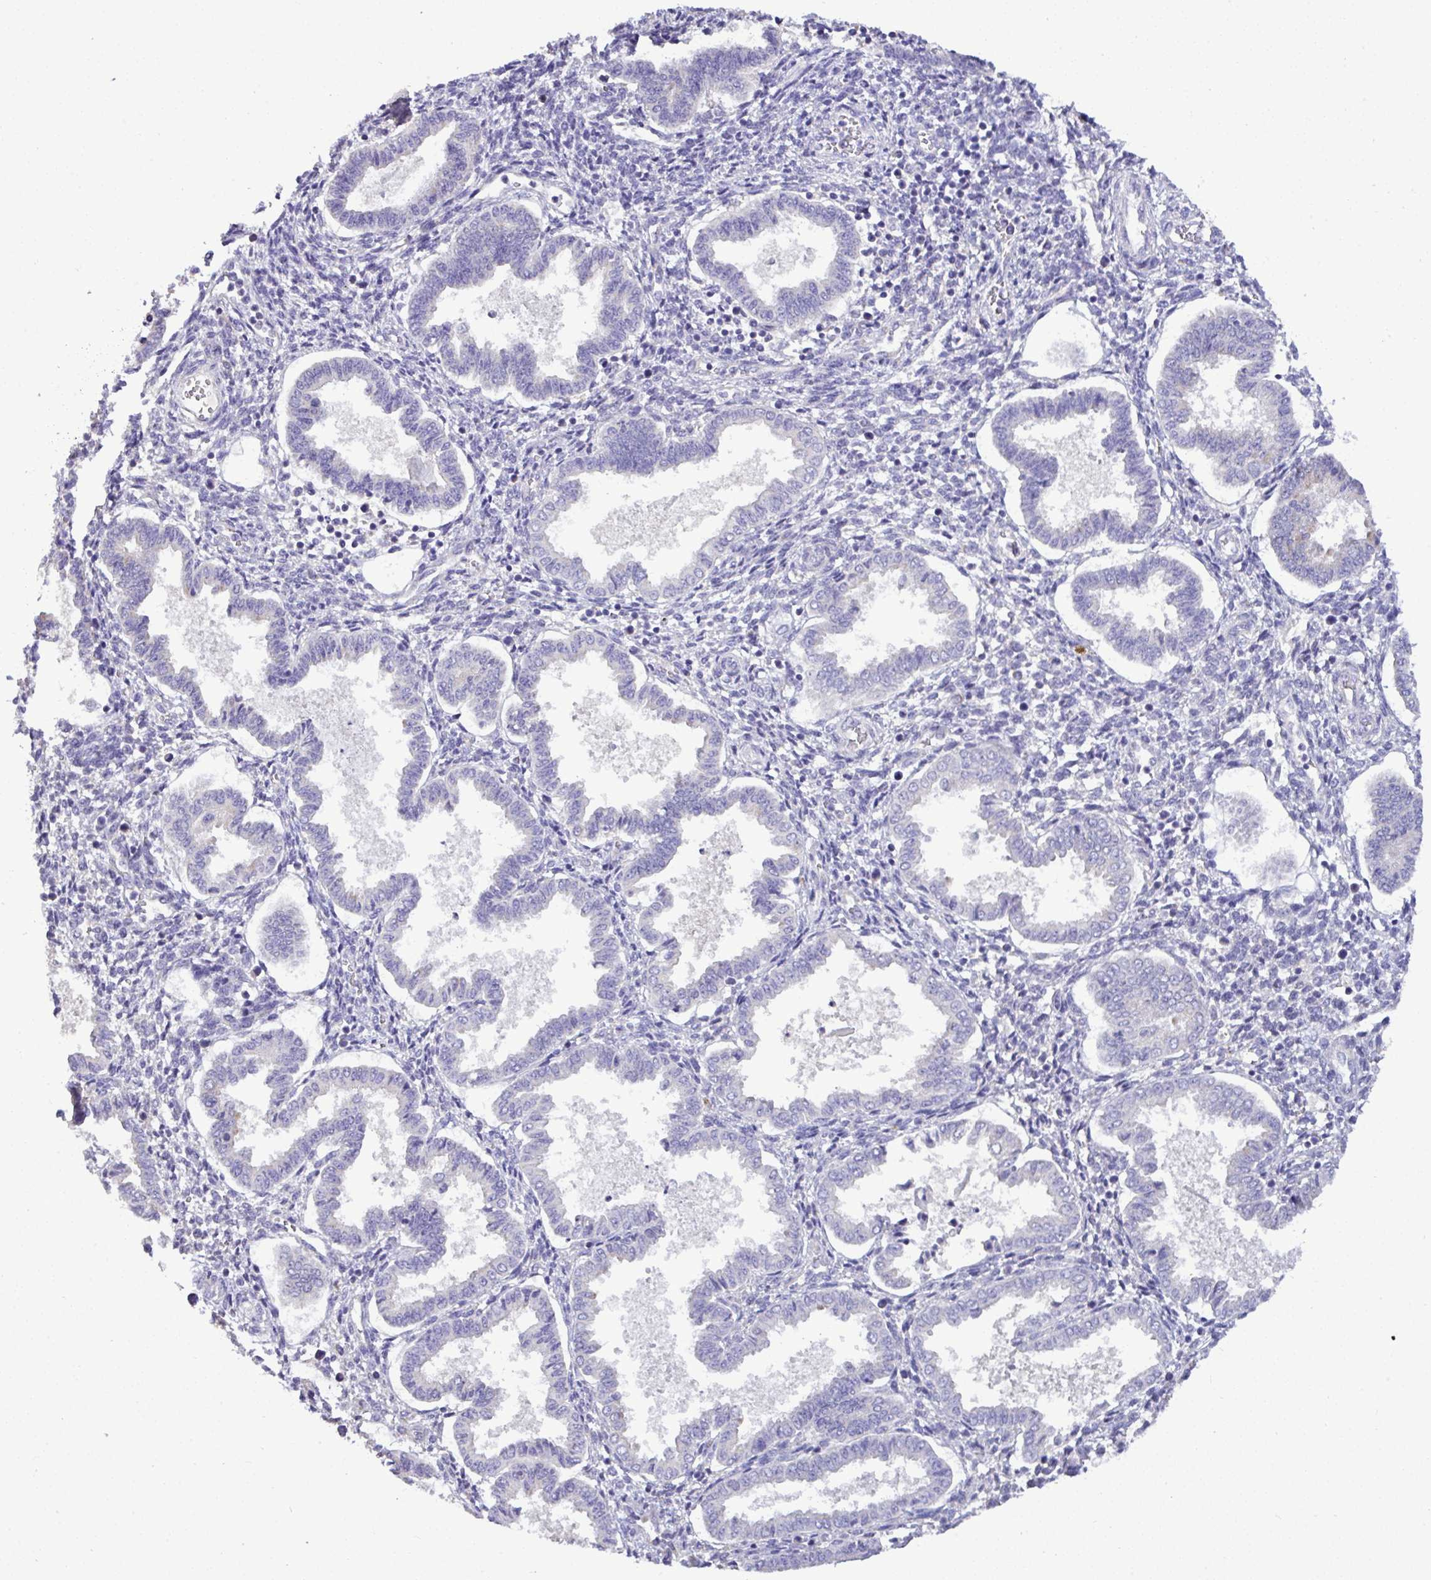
{"staining": {"intensity": "negative", "quantity": "none", "location": "none"}, "tissue": "endometrium", "cell_type": "Cells in endometrial stroma", "image_type": "normal", "snomed": [{"axis": "morphology", "description": "Normal tissue, NOS"}, {"axis": "topography", "description": "Endometrium"}], "caption": "DAB (3,3'-diaminobenzidine) immunohistochemical staining of unremarkable human endometrium reveals no significant expression in cells in endometrial stroma.", "gene": "ST8SIA2", "patient": {"sex": "female", "age": 24}}